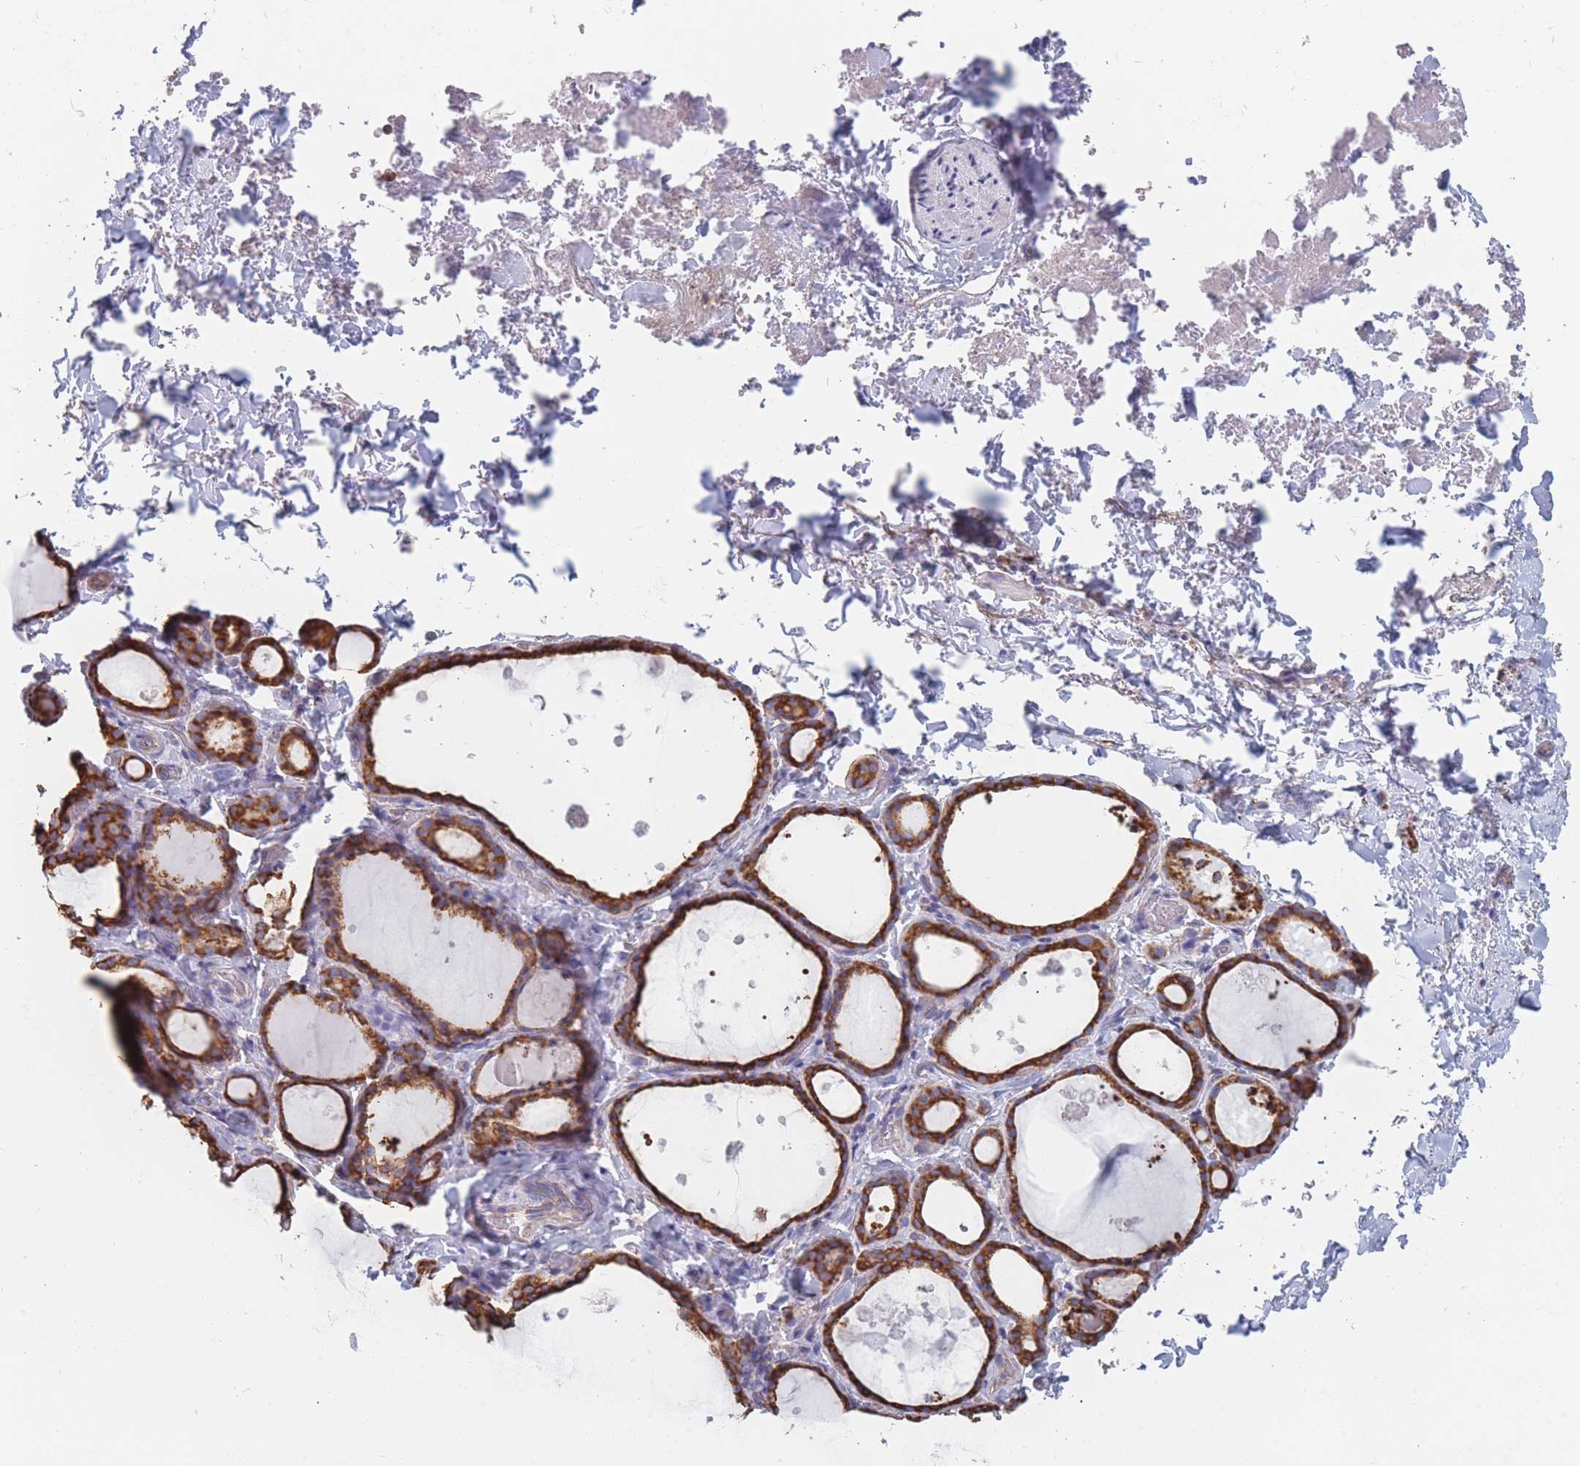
{"staining": {"intensity": "strong", "quantity": ">75%", "location": "cytoplasmic/membranous"}, "tissue": "thyroid gland", "cell_type": "Glandular cells", "image_type": "normal", "snomed": [{"axis": "morphology", "description": "Normal tissue, NOS"}, {"axis": "topography", "description": "Thyroid gland"}], "caption": "A high amount of strong cytoplasmic/membranous staining is identified in approximately >75% of glandular cells in unremarkable thyroid gland. (Brightfield microscopy of DAB IHC at high magnification).", "gene": "OR7C2", "patient": {"sex": "female", "age": 44}}